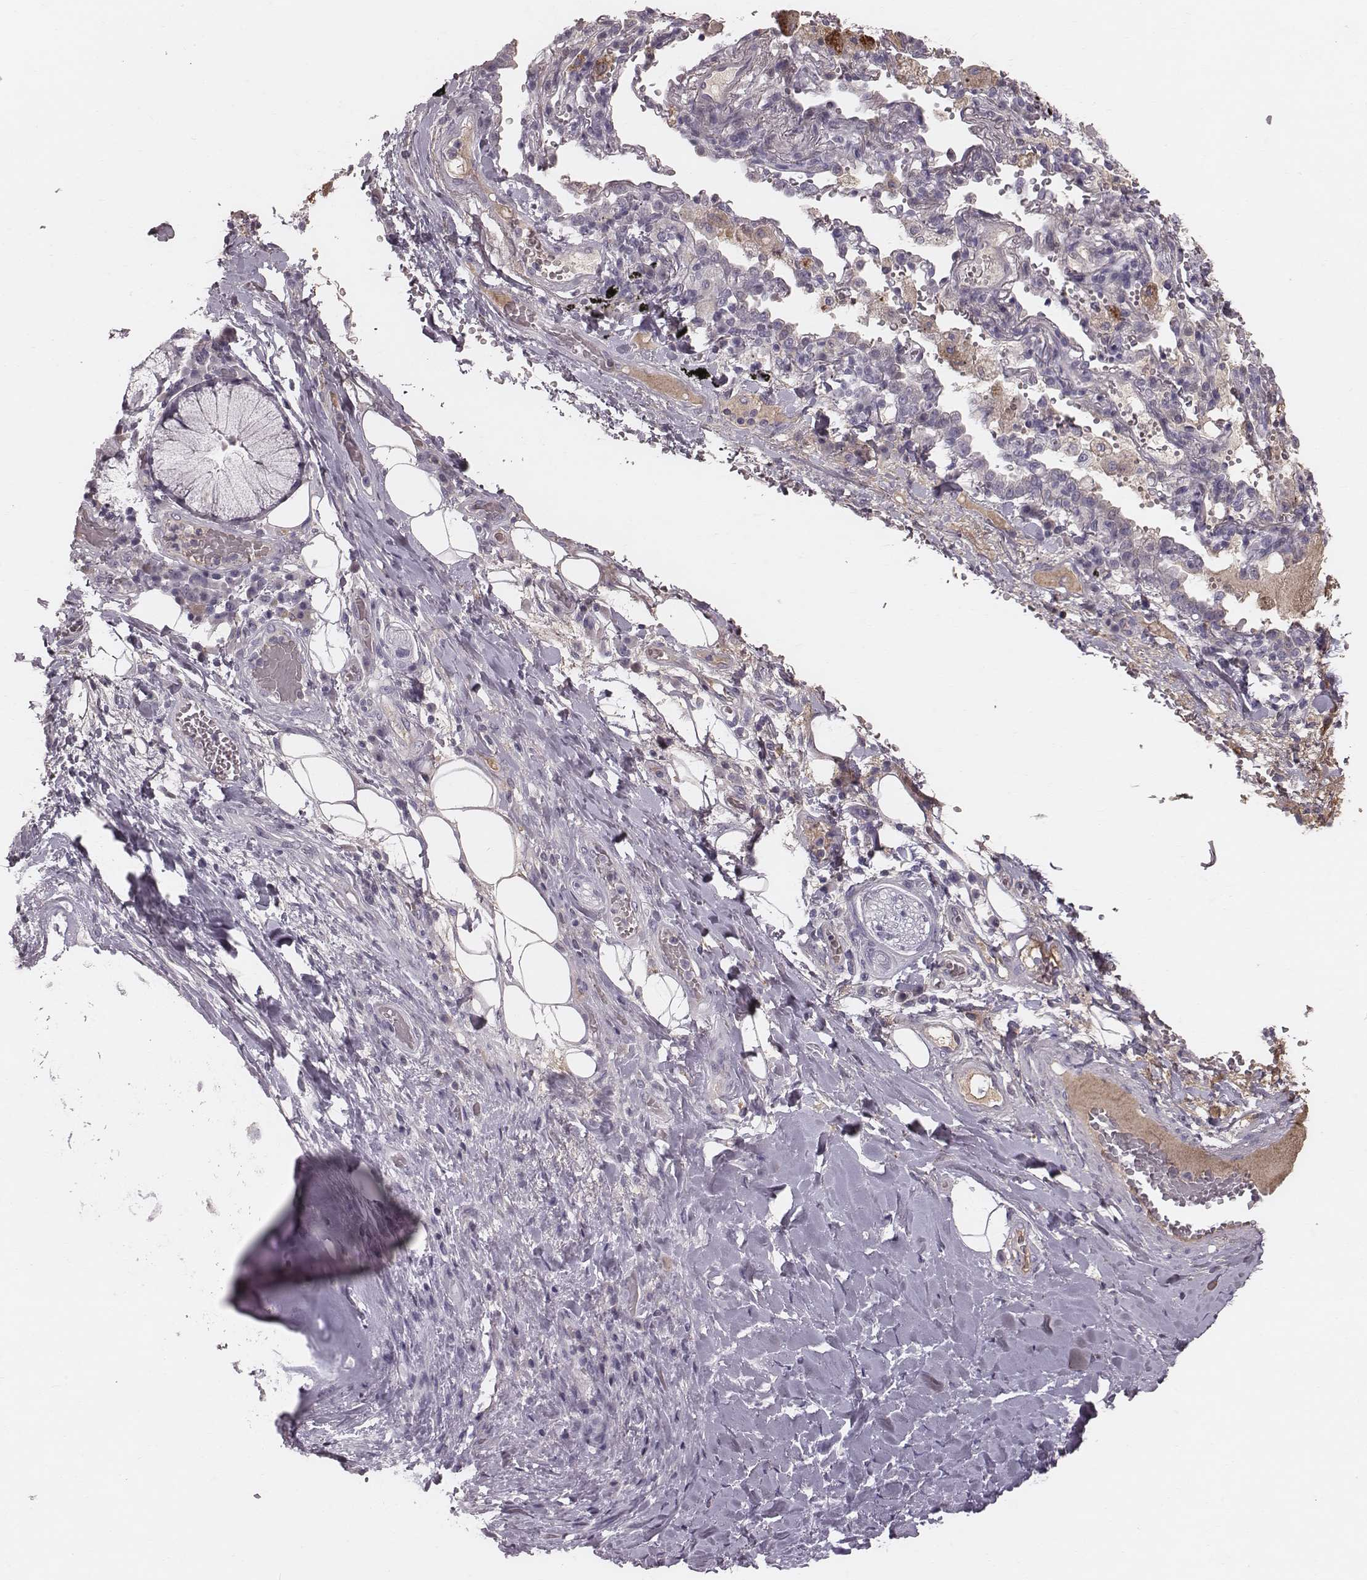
{"staining": {"intensity": "negative", "quantity": "none", "location": "none"}, "tissue": "bronchus", "cell_type": "Respiratory epithelial cells", "image_type": "normal", "snomed": [{"axis": "morphology", "description": "Normal tissue, NOS"}, {"axis": "topography", "description": "Lymph node"}, {"axis": "topography", "description": "Bronchus"}], "caption": "Human bronchus stained for a protein using immunohistochemistry demonstrates no expression in respiratory epithelial cells.", "gene": "CFTR", "patient": {"sex": "male", "age": 56}}